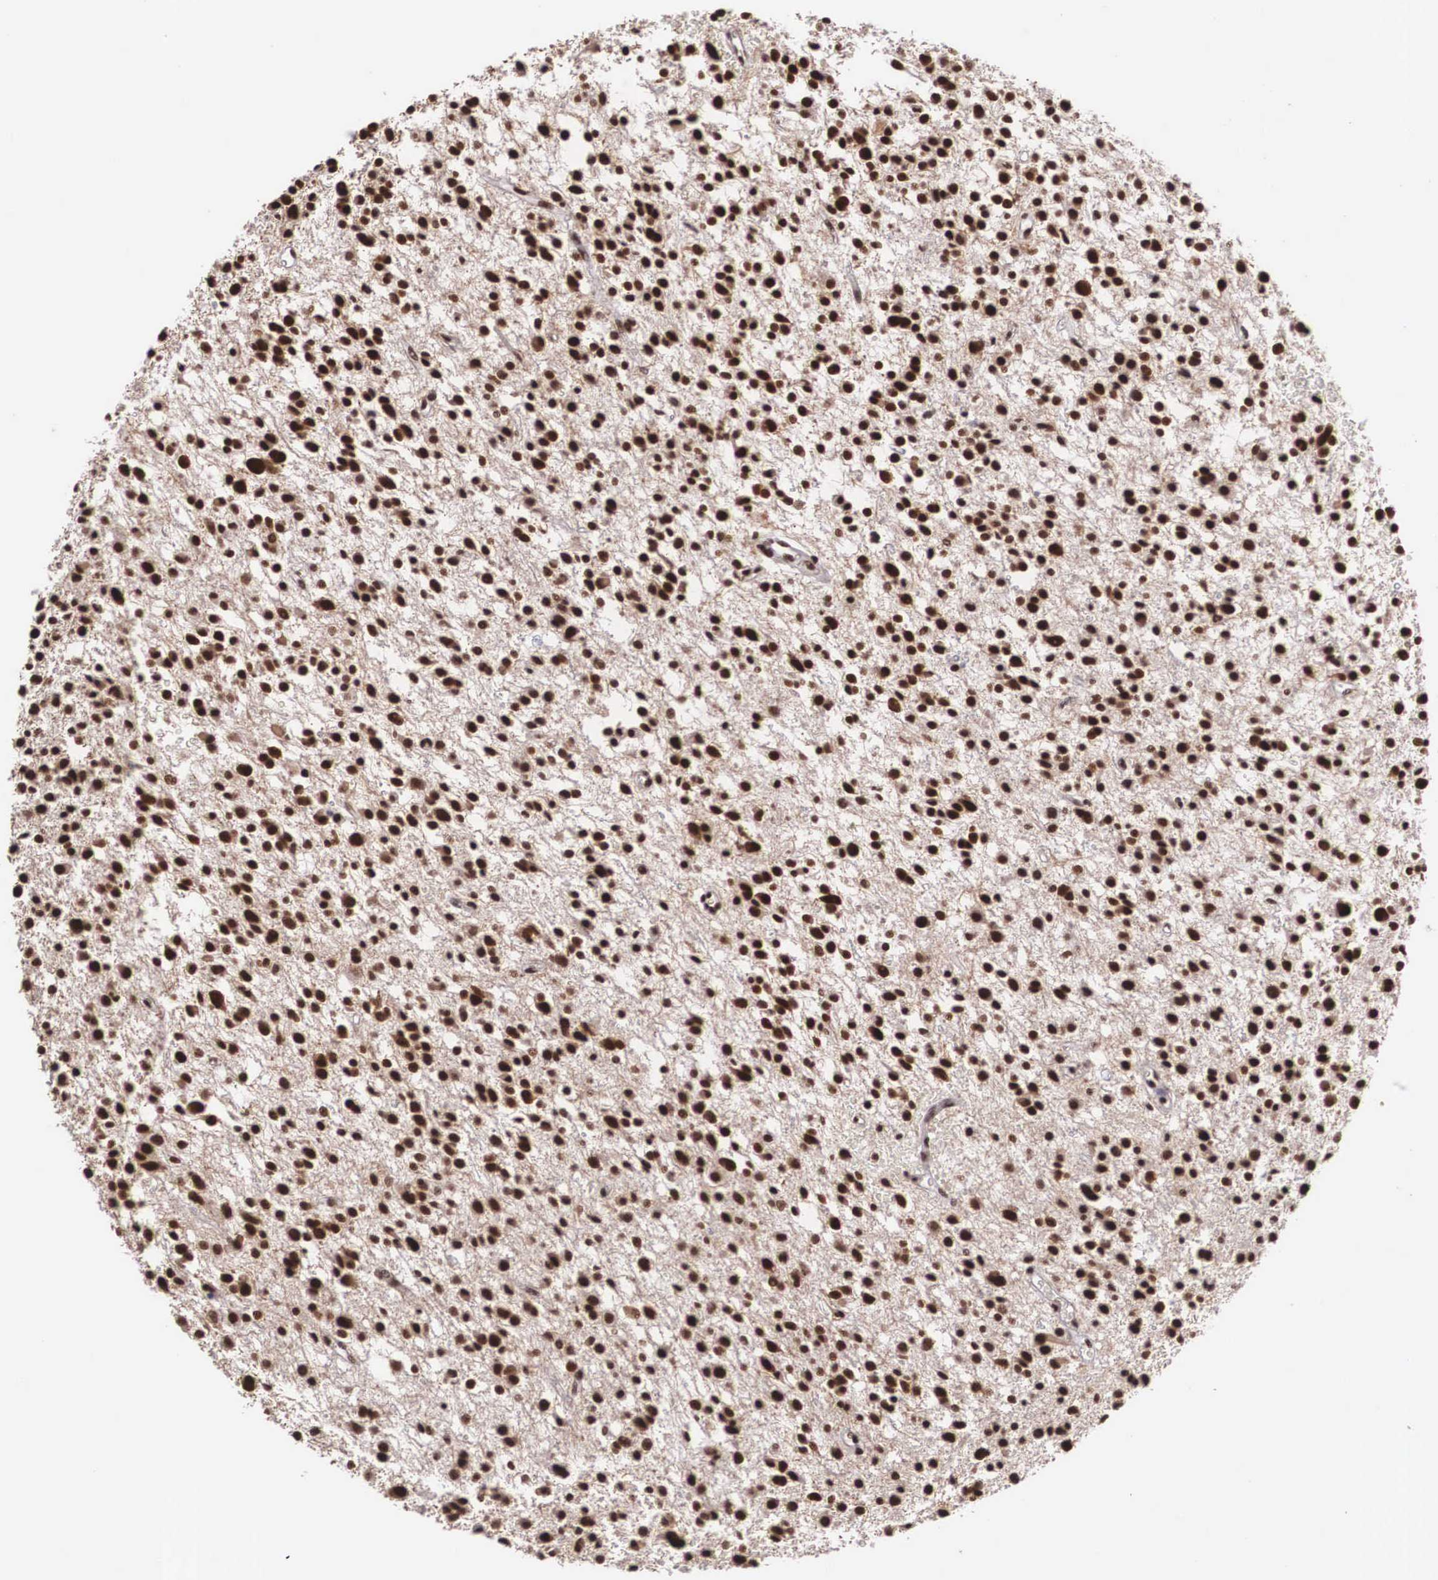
{"staining": {"intensity": "strong", "quantity": ">75%", "location": "nuclear"}, "tissue": "glioma", "cell_type": "Tumor cells", "image_type": "cancer", "snomed": [{"axis": "morphology", "description": "Glioma, malignant, Low grade"}, {"axis": "topography", "description": "Brain"}], "caption": "DAB immunohistochemical staining of human glioma shows strong nuclear protein positivity in about >75% of tumor cells. The protein of interest is stained brown, and the nuclei are stained in blue (DAB (3,3'-diaminobenzidine) IHC with brightfield microscopy, high magnification).", "gene": "POLR2F", "patient": {"sex": "female", "age": 36}}